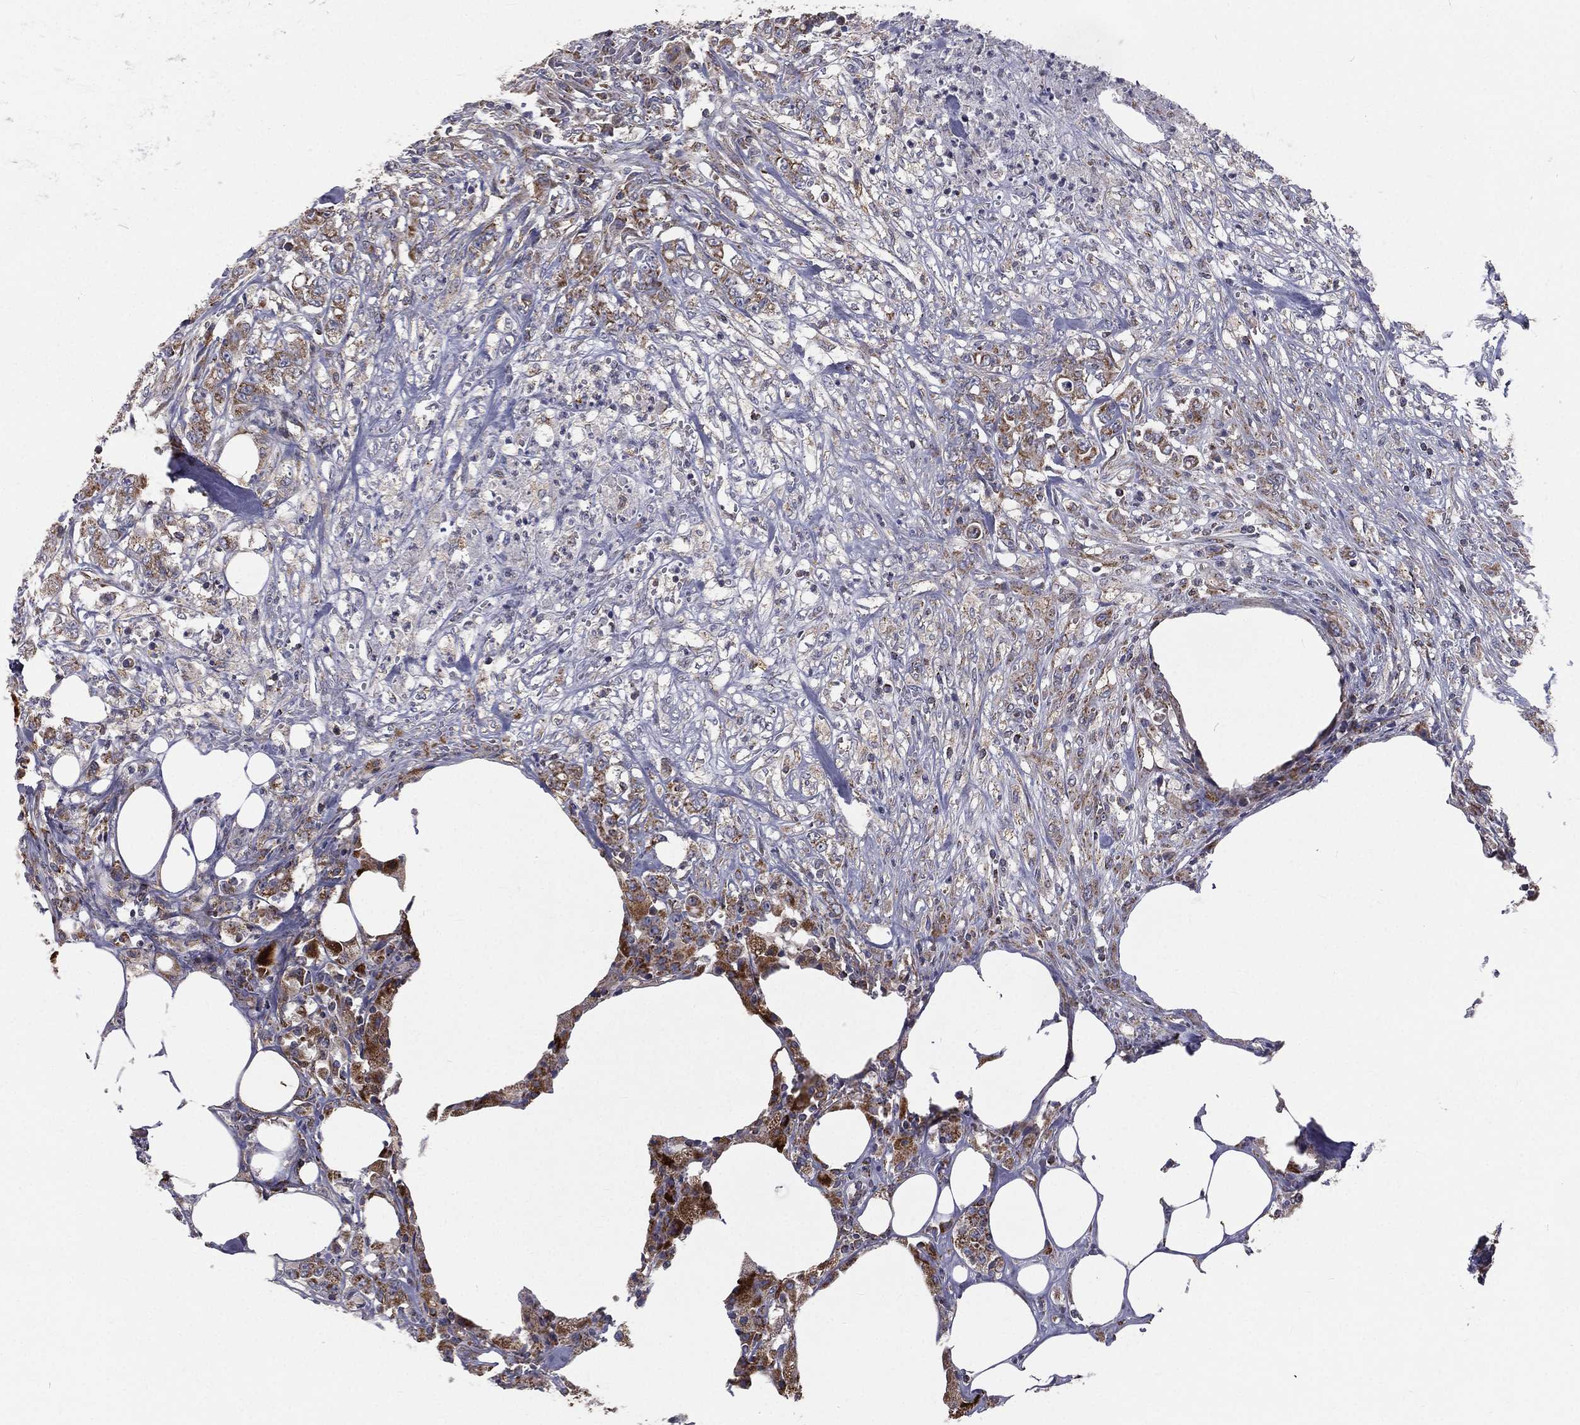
{"staining": {"intensity": "strong", "quantity": "<25%", "location": "cytoplasmic/membranous"}, "tissue": "colorectal cancer", "cell_type": "Tumor cells", "image_type": "cancer", "snomed": [{"axis": "morphology", "description": "Adenocarcinoma, NOS"}, {"axis": "topography", "description": "Colon"}], "caption": "A histopathology image of colorectal cancer stained for a protein shows strong cytoplasmic/membranous brown staining in tumor cells. (DAB (3,3'-diaminobenzidine) IHC, brown staining for protein, blue staining for nuclei).", "gene": "HADH", "patient": {"sex": "female", "age": 48}}